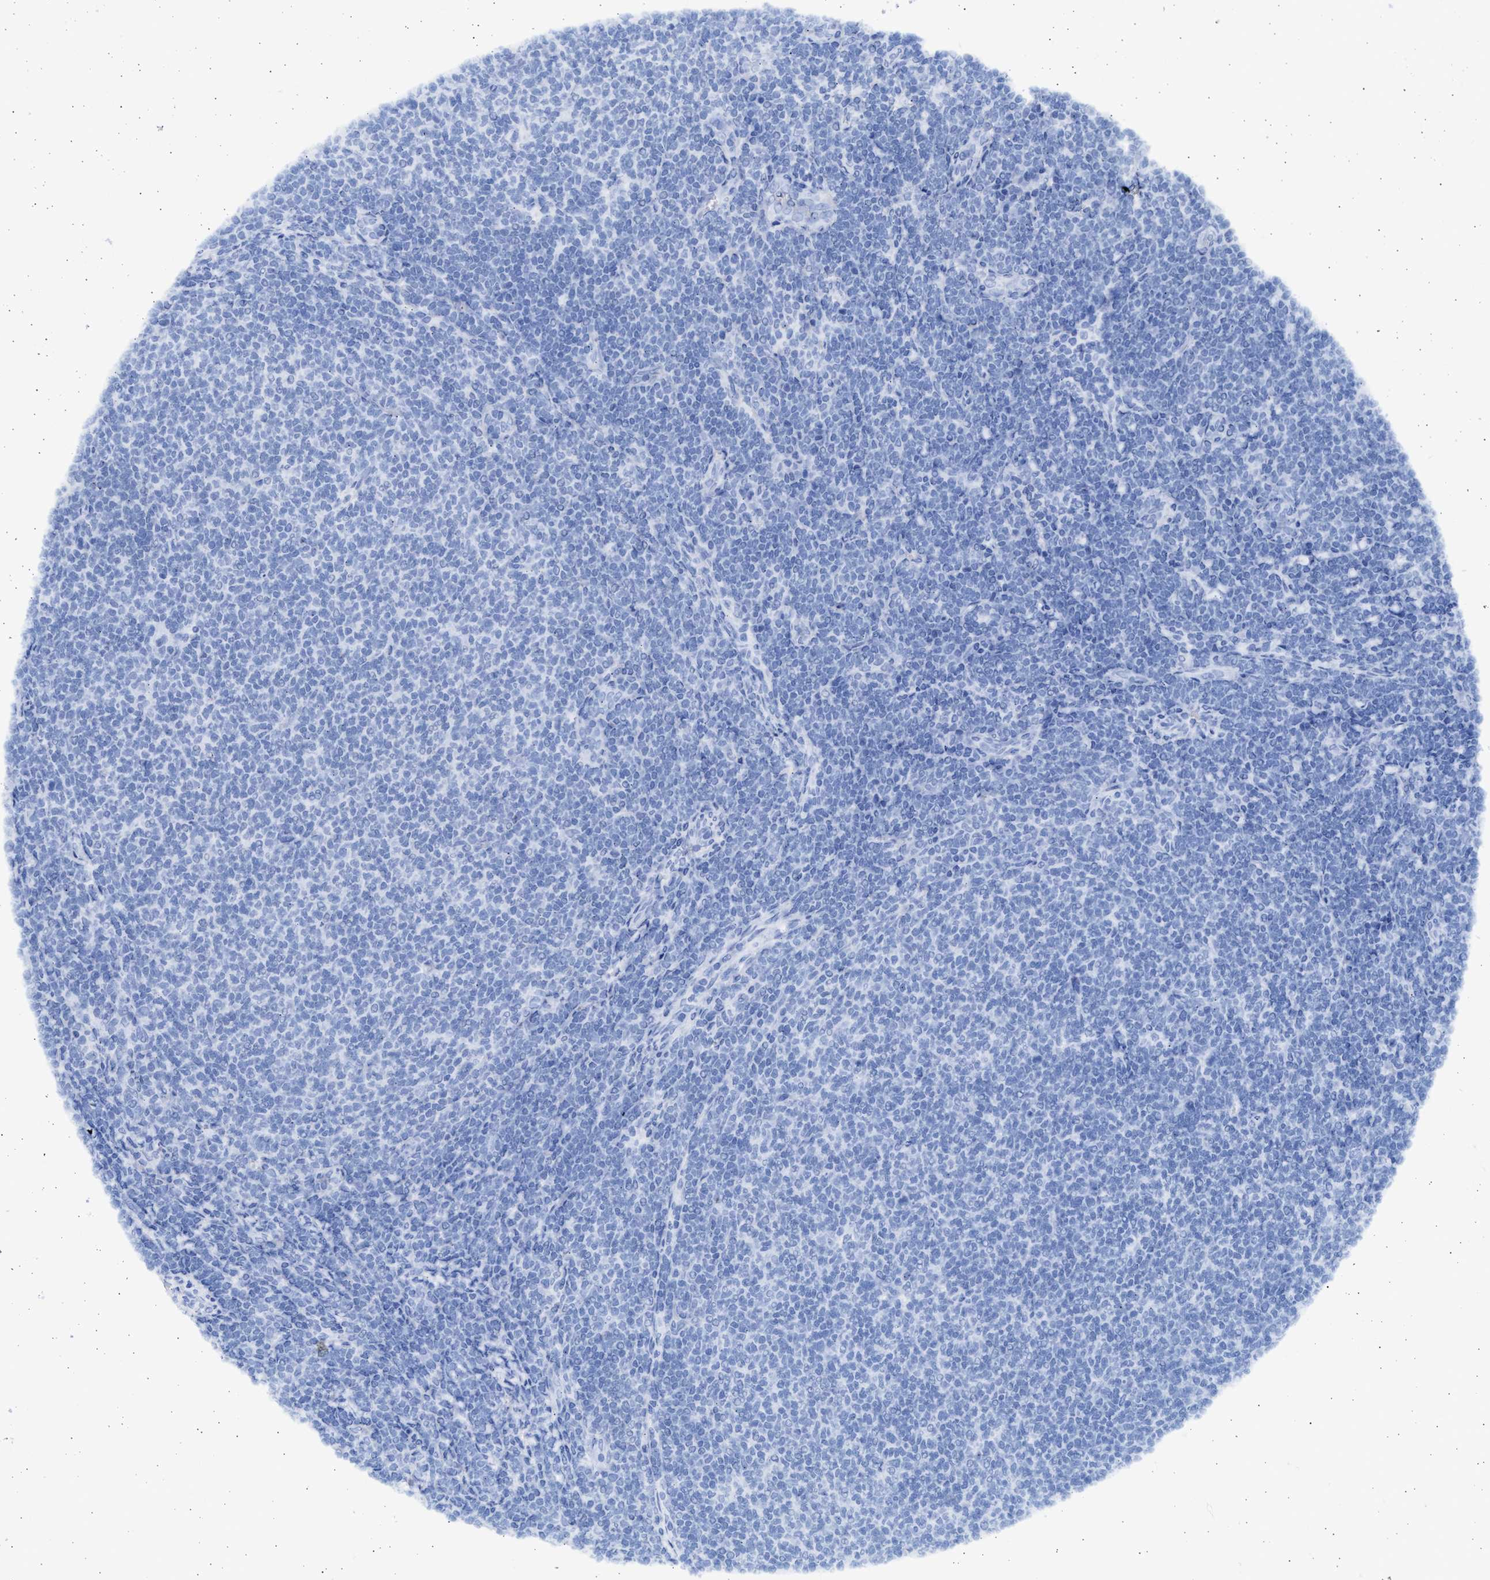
{"staining": {"intensity": "negative", "quantity": "none", "location": "none"}, "tissue": "lymphoma", "cell_type": "Tumor cells", "image_type": "cancer", "snomed": [{"axis": "morphology", "description": "Malignant lymphoma, non-Hodgkin's type, Low grade"}, {"axis": "topography", "description": "Lymph node"}], "caption": "Micrograph shows no significant protein positivity in tumor cells of malignant lymphoma, non-Hodgkin's type (low-grade). (DAB immunohistochemistry (IHC), high magnification).", "gene": "ALDOC", "patient": {"sex": "male", "age": 66}}